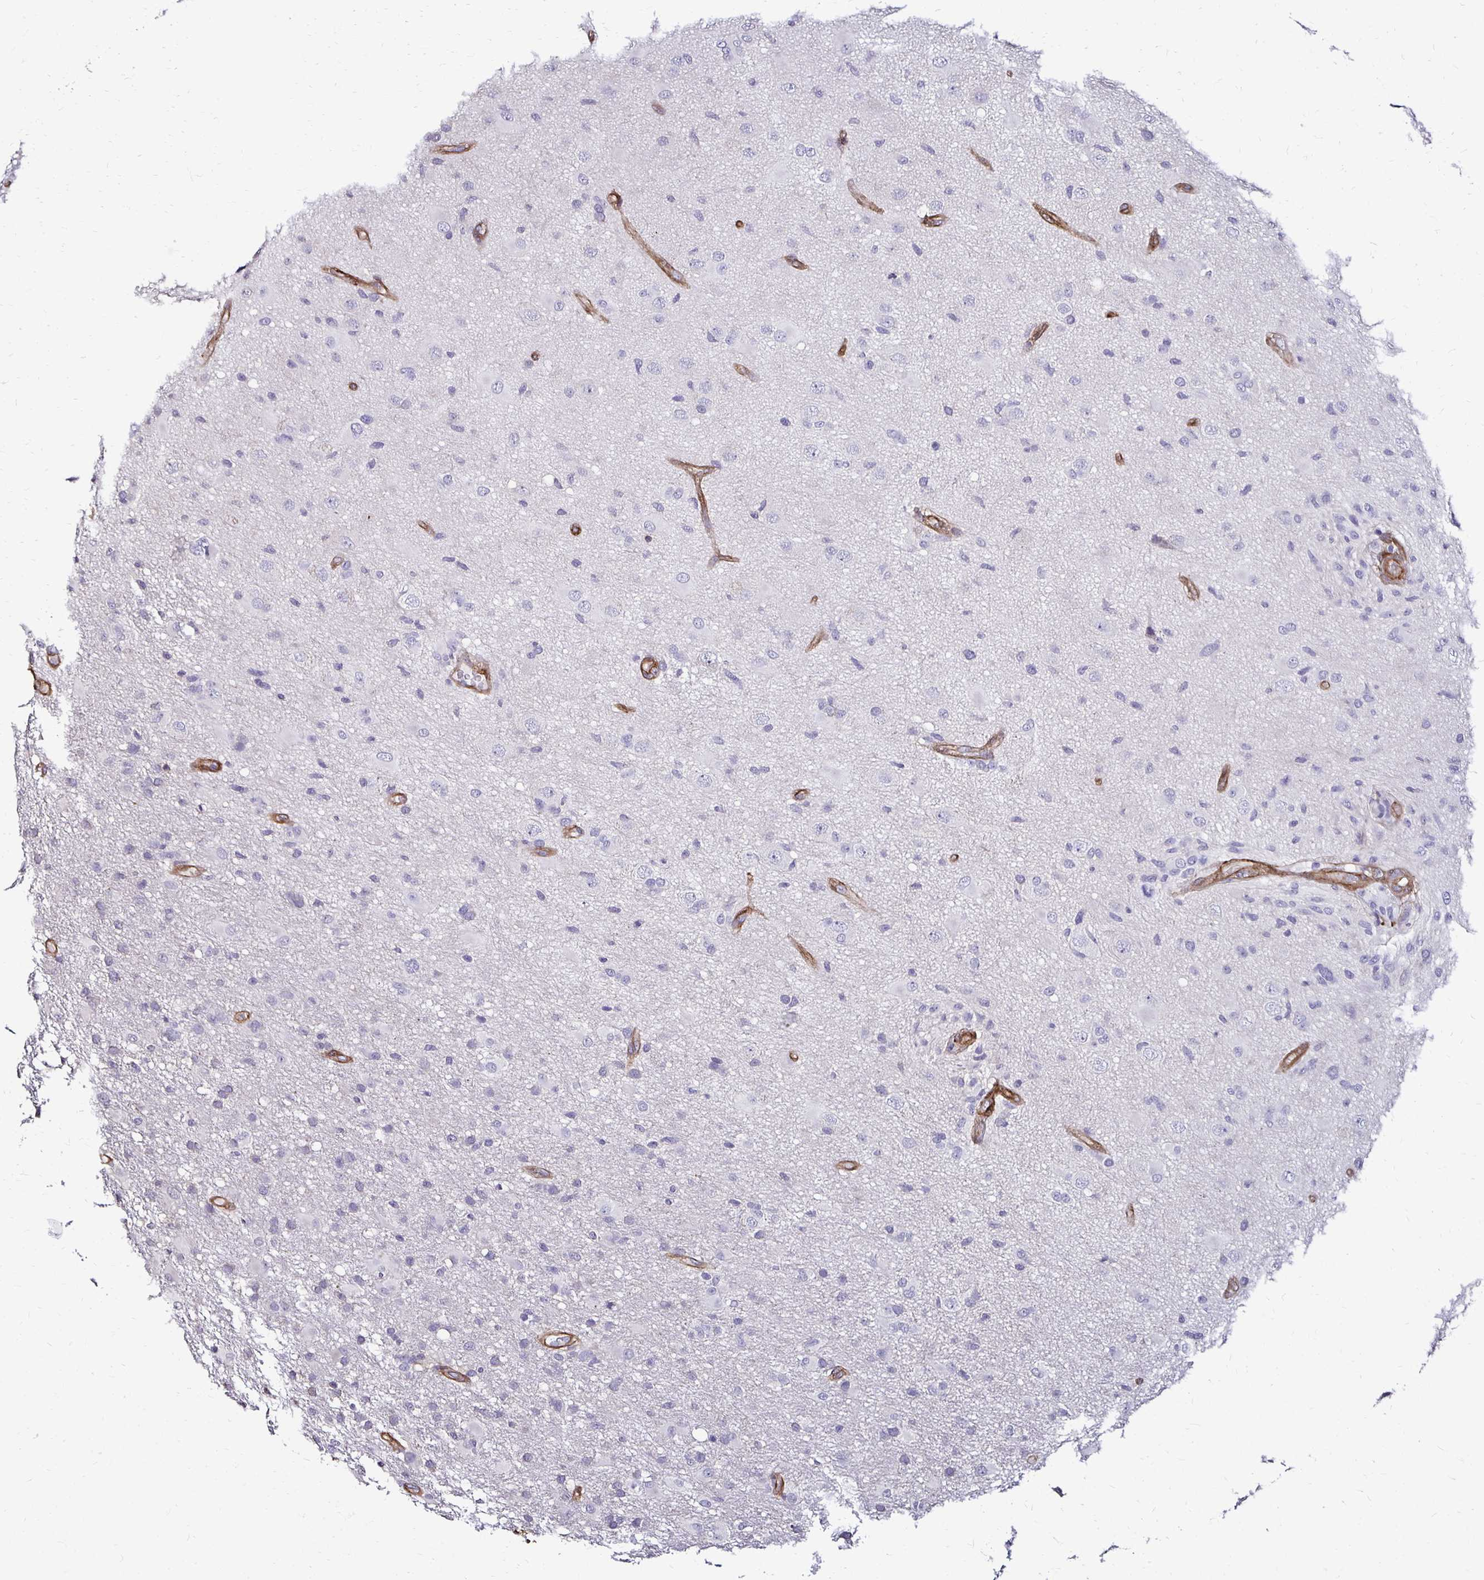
{"staining": {"intensity": "negative", "quantity": "none", "location": "none"}, "tissue": "glioma", "cell_type": "Tumor cells", "image_type": "cancer", "snomed": [{"axis": "morphology", "description": "Glioma, malignant, High grade"}, {"axis": "topography", "description": "Brain"}], "caption": "An immunohistochemistry (IHC) photomicrograph of glioma is shown. There is no staining in tumor cells of glioma.", "gene": "ITGB1", "patient": {"sex": "male", "age": 53}}